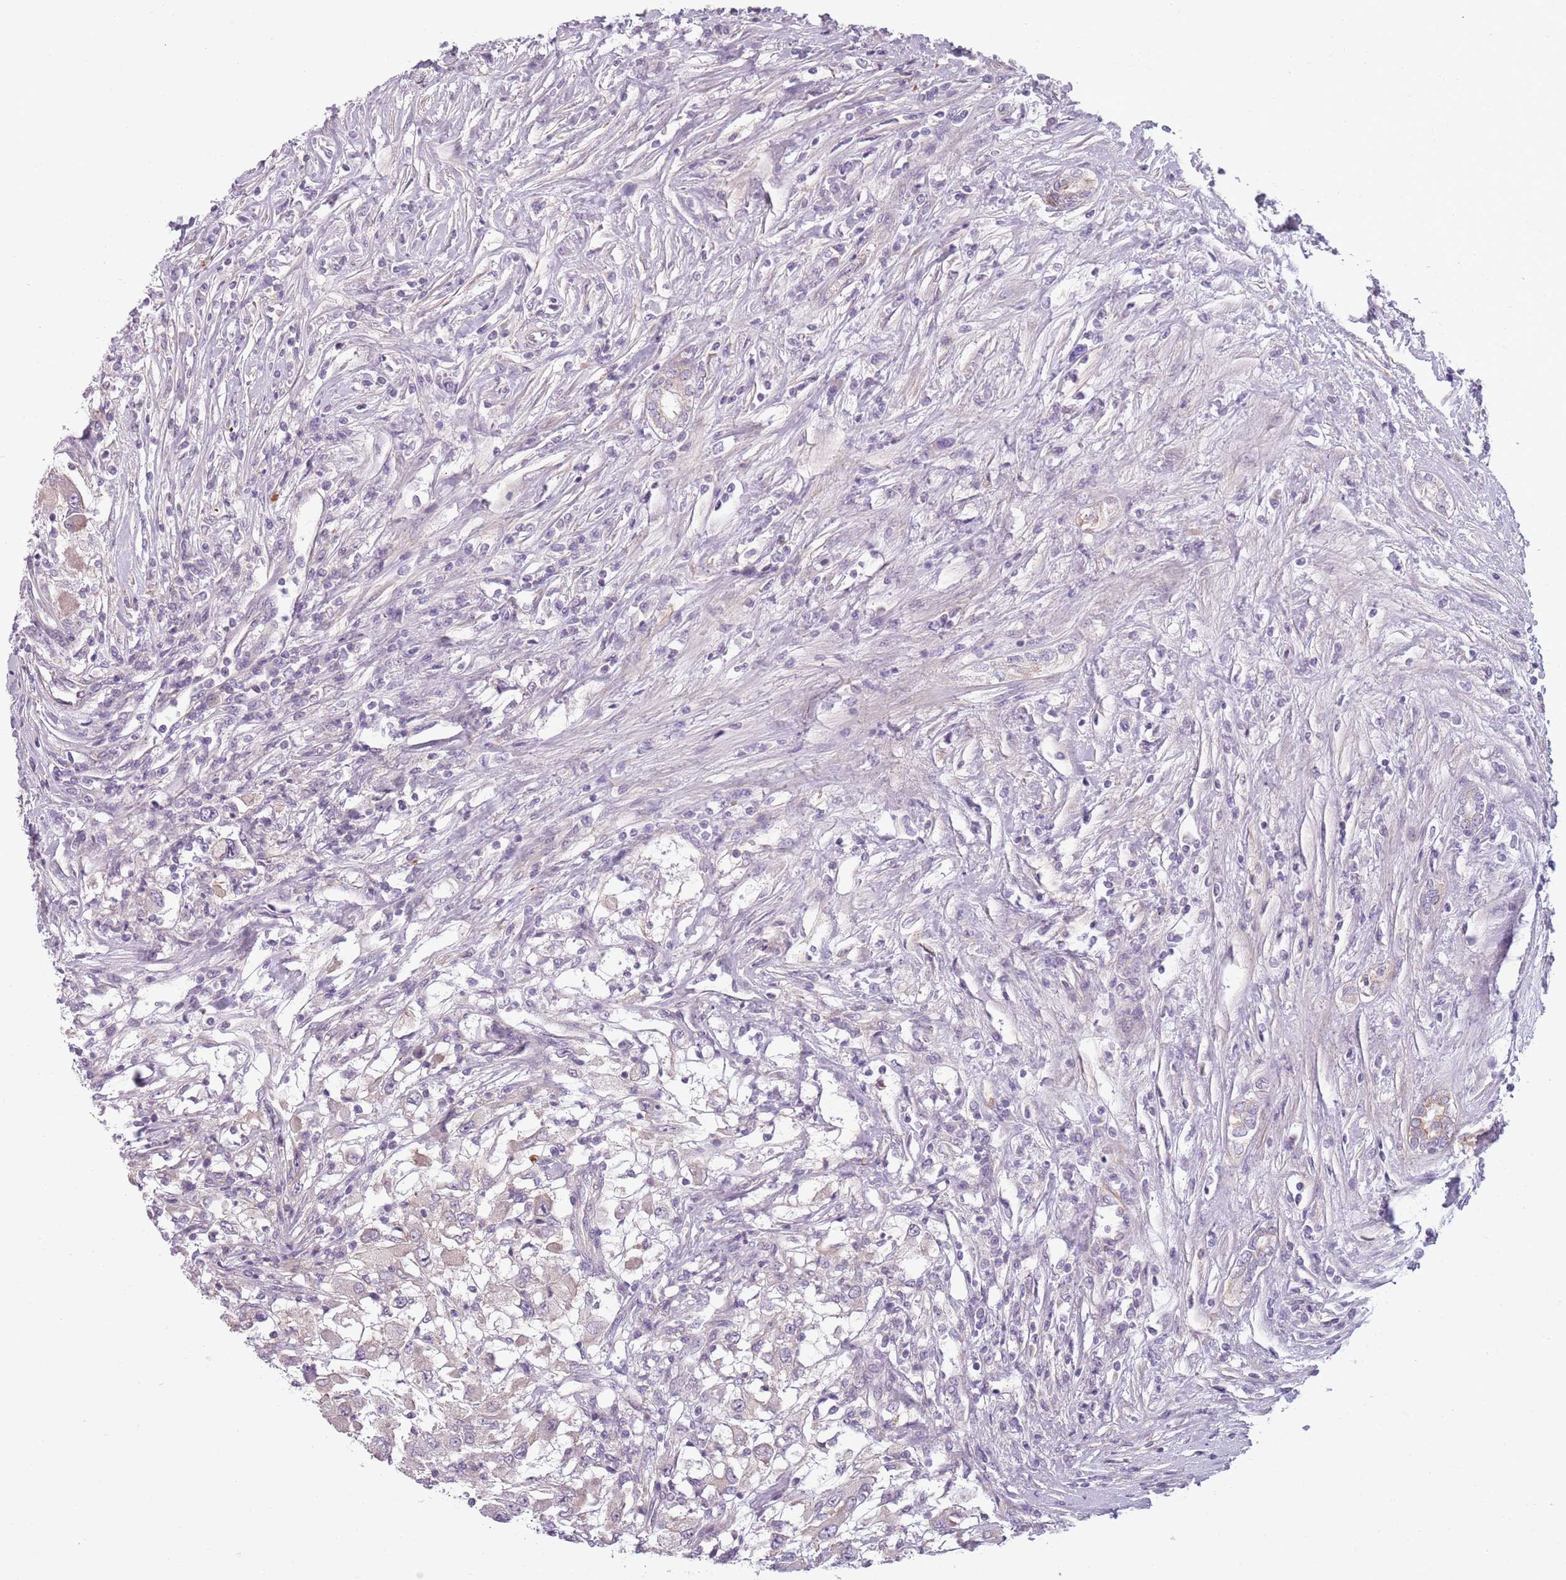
{"staining": {"intensity": "negative", "quantity": "none", "location": "none"}, "tissue": "renal cancer", "cell_type": "Tumor cells", "image_type": "cancer", "snomed": [{"axis": "morphology", "description": "Adenocarcinoma, NOS"}, {"axis": "topography", "description": "Kidney"}], "caption": "This photomicrograph is of adenocarcinoma (renal) stained with IHC to label a protein in brown with the nuclei are counter-stained blue. There is no positivity in tumor cells.", "gene": "TLCD2", "patient": {"sex": "female", "age": 67}}